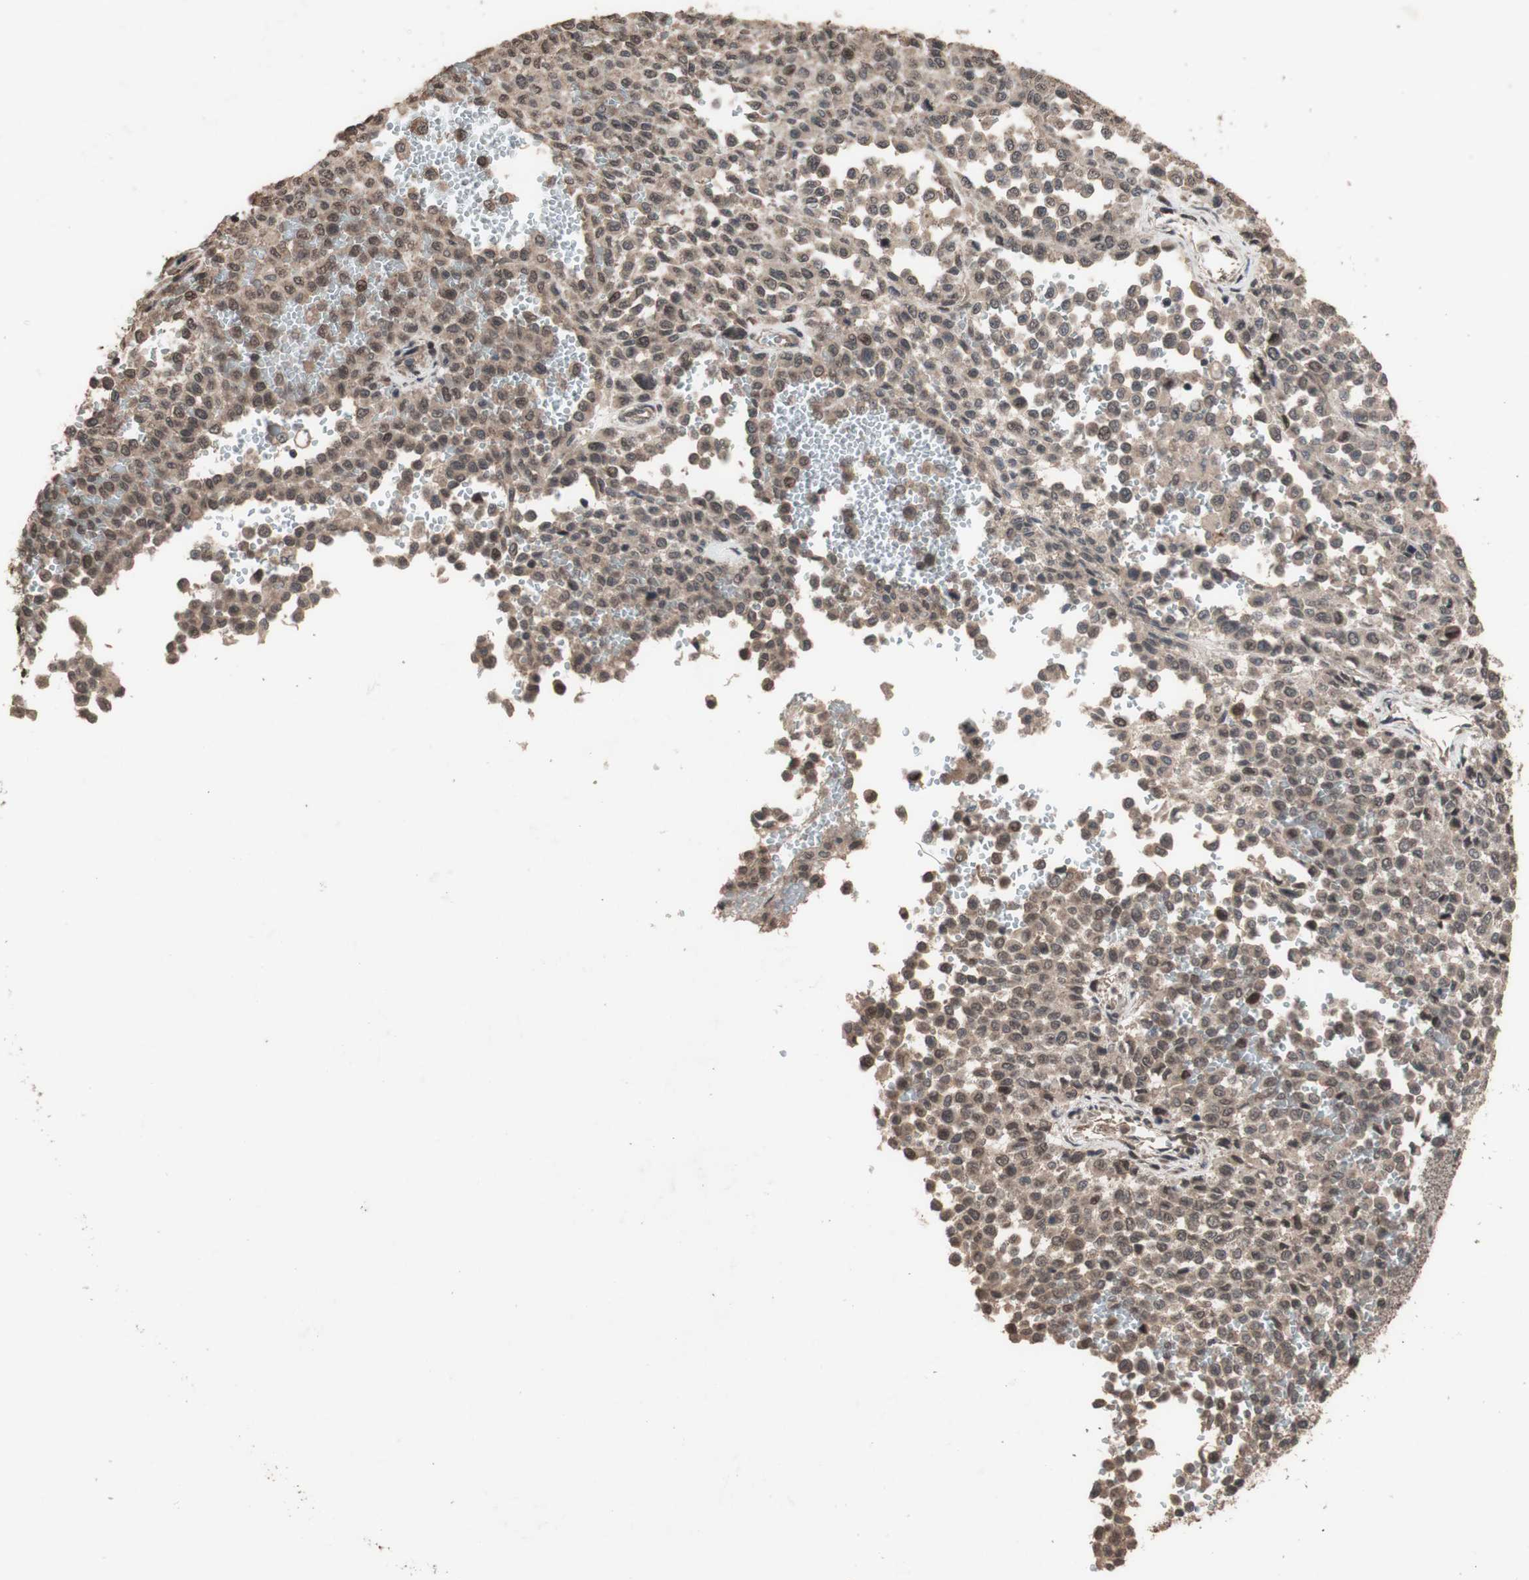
{"staining": {"intensity": "moderate", "quantity": ">75%", "location": "cytoplasmic/membranous"}, "tissue": "melanoma", "cell_type": "Tumor cells", "image_type": "cancer", "snomed": [{"axis": "morphology", "description": "Malignant melanoma, Metastatic site"}, {"axis": "topography", "description": "Pancreas"}], "caption": "Human malignant melanoma (metastatic site) stained with a protein marker reveals moderate staining in tumor cells.", "gene": "KANSL1", "patient": {"sex": "female", "age": 30}}